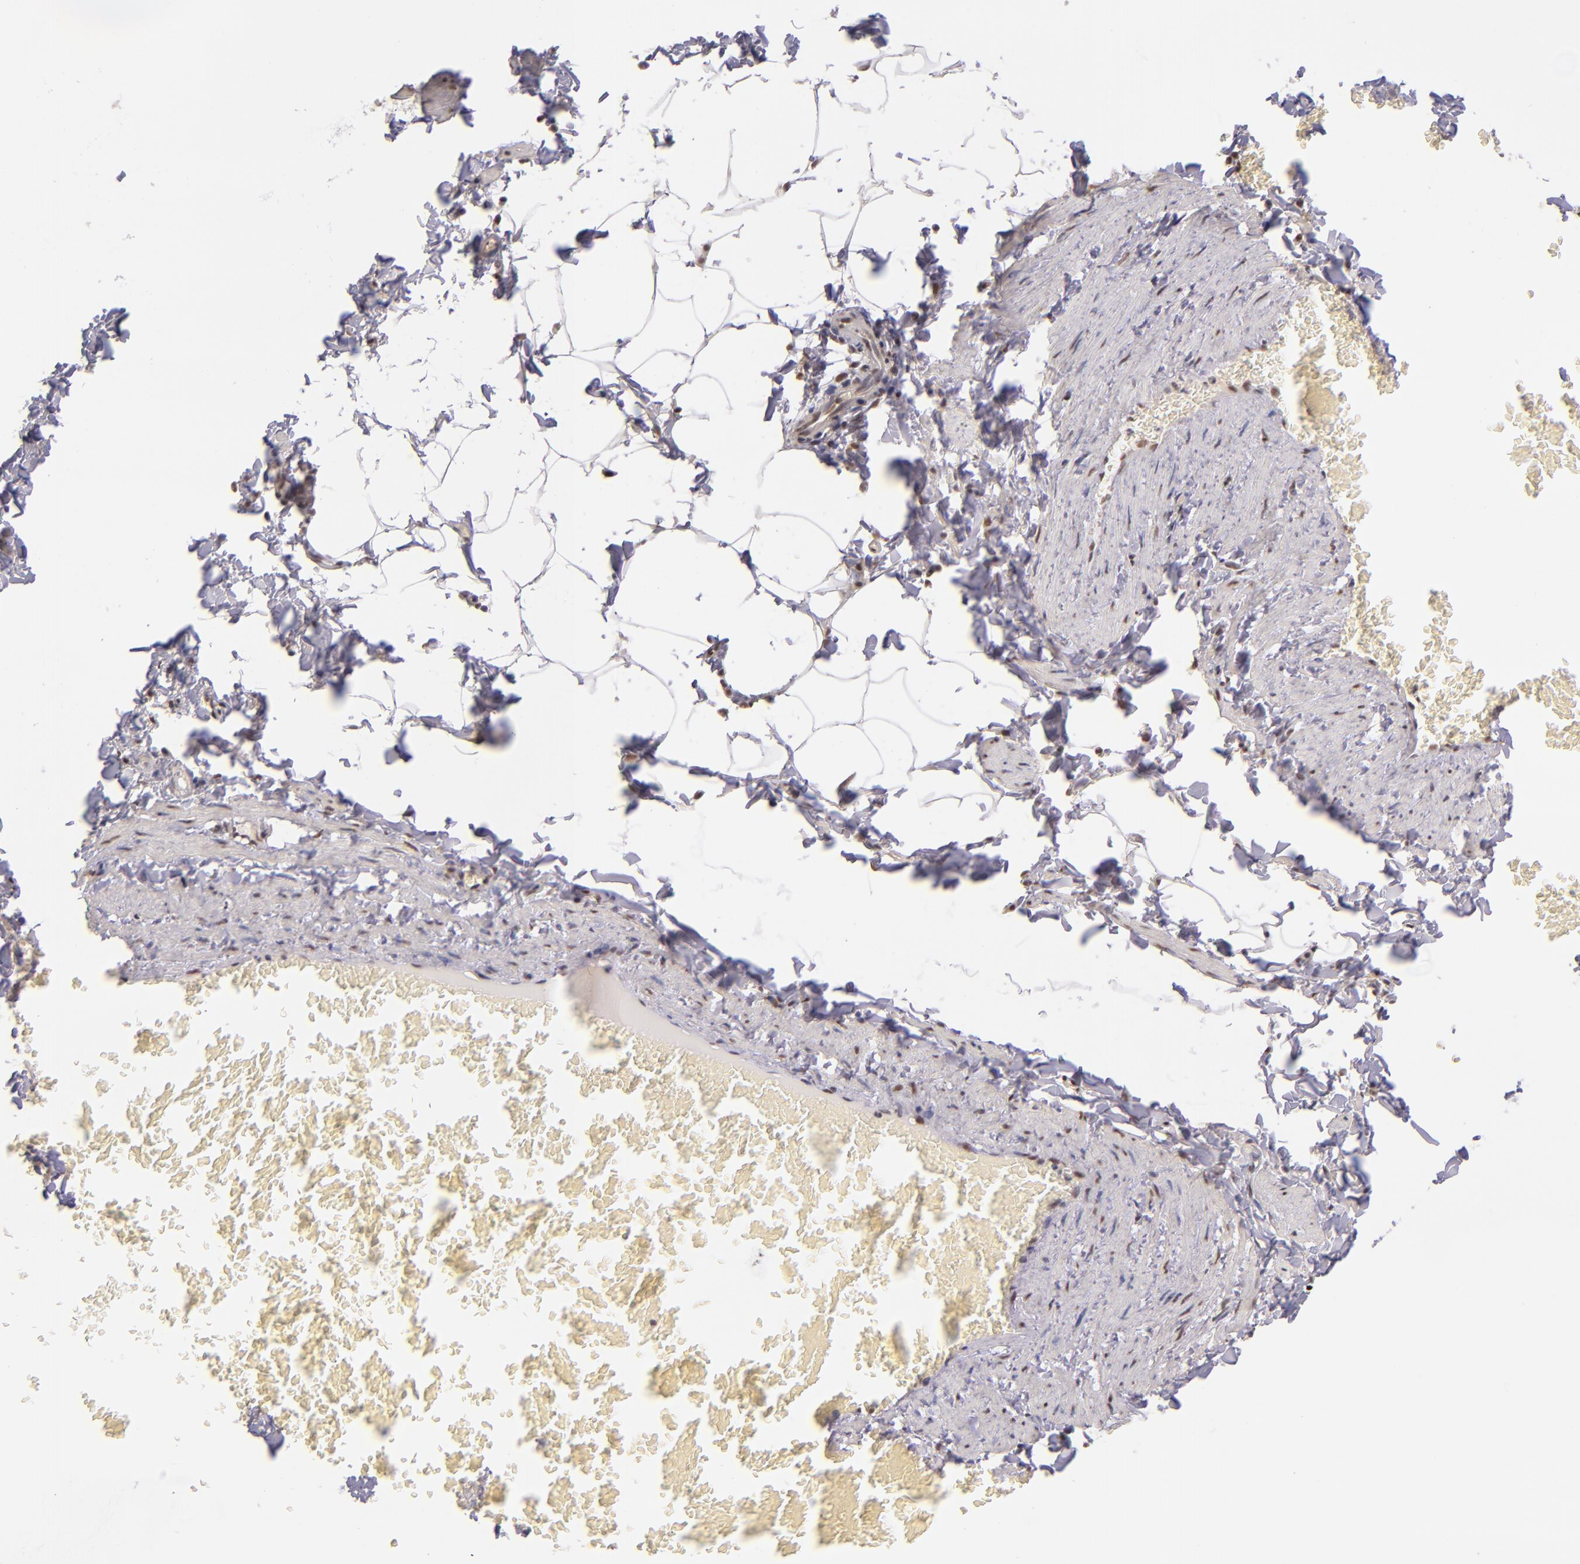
{"staining": {"intensity": "moderate", "quantity": "25%-75%", "location": "nuclear"}, "tissue": "adipose tissue", "cell_type": "Adipocytes", "image_type": "normal", "snomed": [{"axis": "morphology", "description": "Normal tissue, NOS"}, {"axis": "topography", "description": "Vascular tissue"}], "caption": "DAB immunohistochemical staining of unremarkable human adipose tissue displays moderate nuclear protein staining in approximately 25%-75% of adipocytes. (DAB IHC with brightfield microscopy, high magnification).", "gene": "ZNF148", "patient": {"sex": "male", "age": 41}}